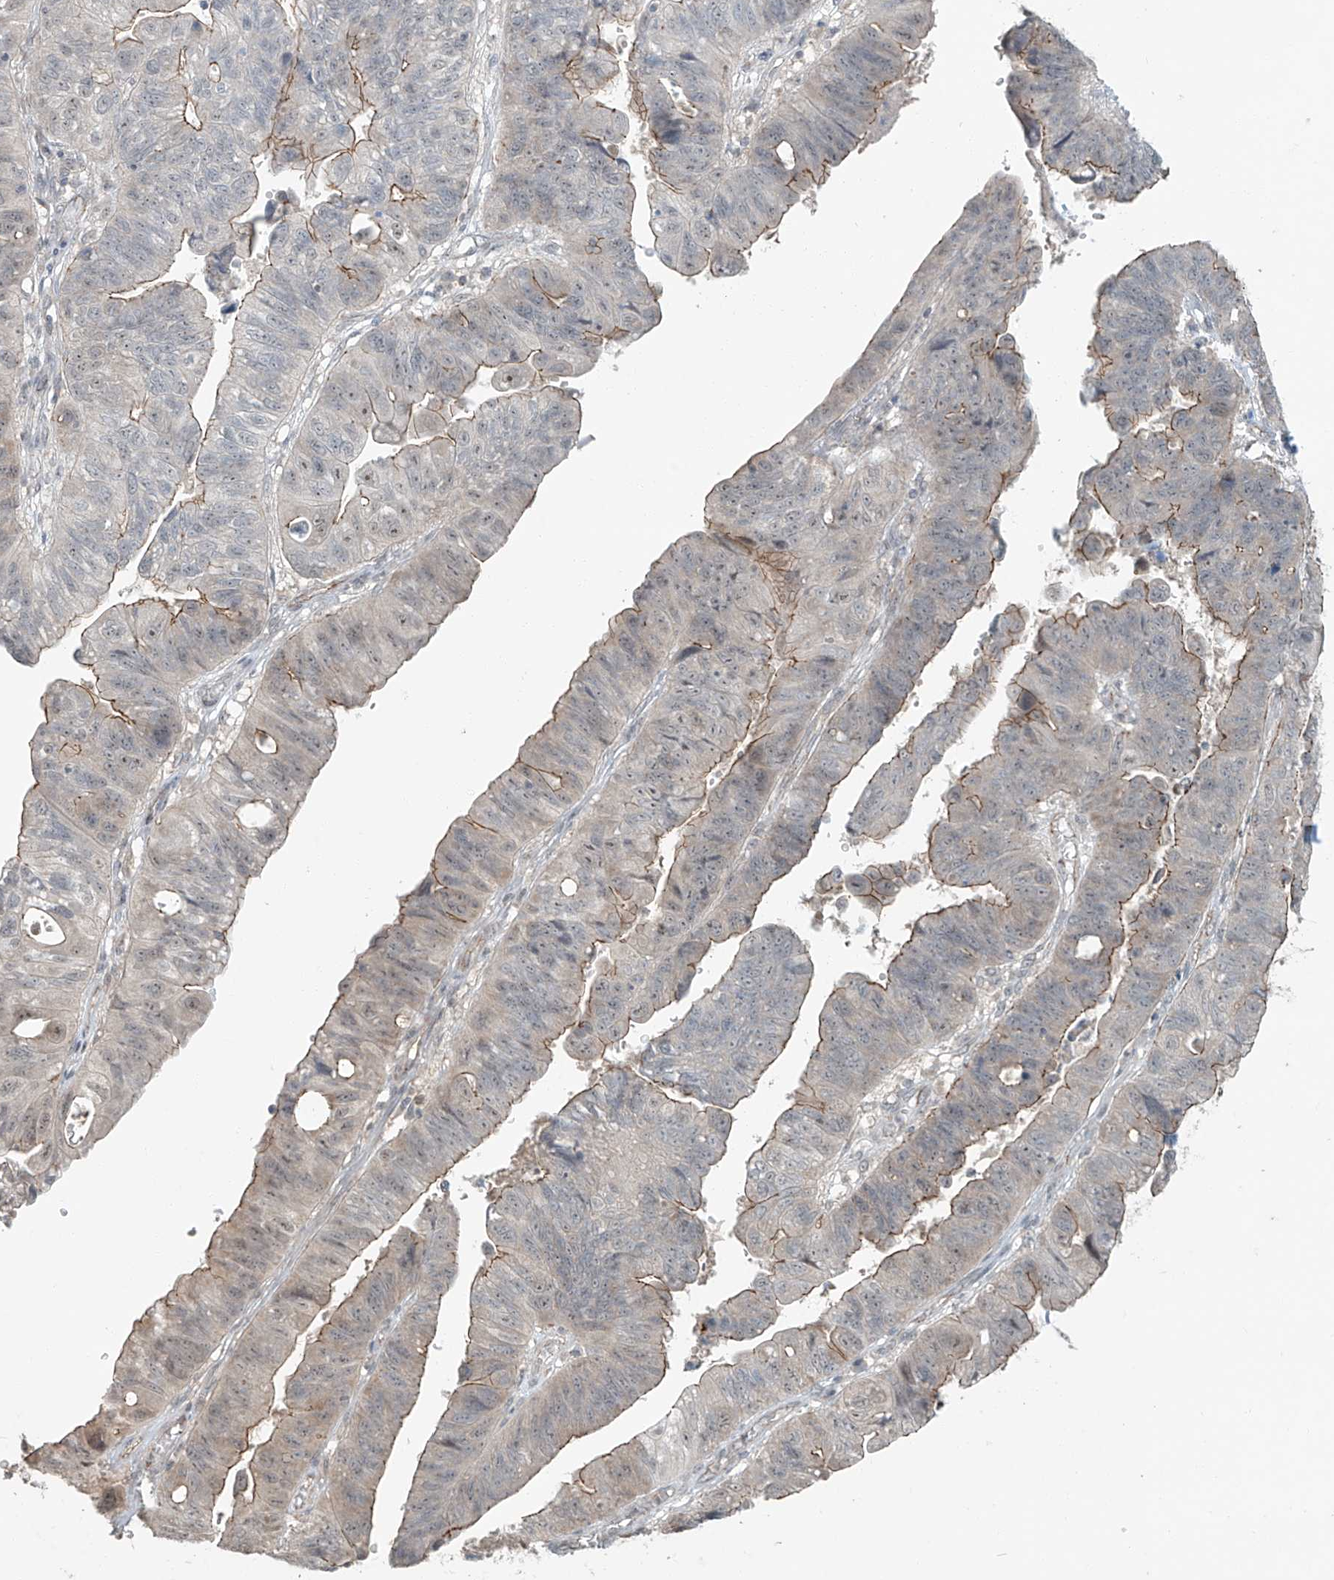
{"staining": {"intensity": "moderate", "quantity": "25%-75%", "location": "cytoplasmic/membranous,nuclear"}, "tissue": "stomach cancer", "cell_type": "Tumor cells", "image_type": "cancer", "snomed": [{"axis": "morphology", "description": "Adenocarcinoma, NOS"}, {"axis": "topography", "description": "Stomach"}], "caption": "Protein expression analysis of adenocarcinoma (stomach) displays moderate cytoplasmic/membranous and nuclear expression in about 25%-75% of tumor cells.", "gene": "ZNF16", "patient": {"sex": "male", "age": 59}}